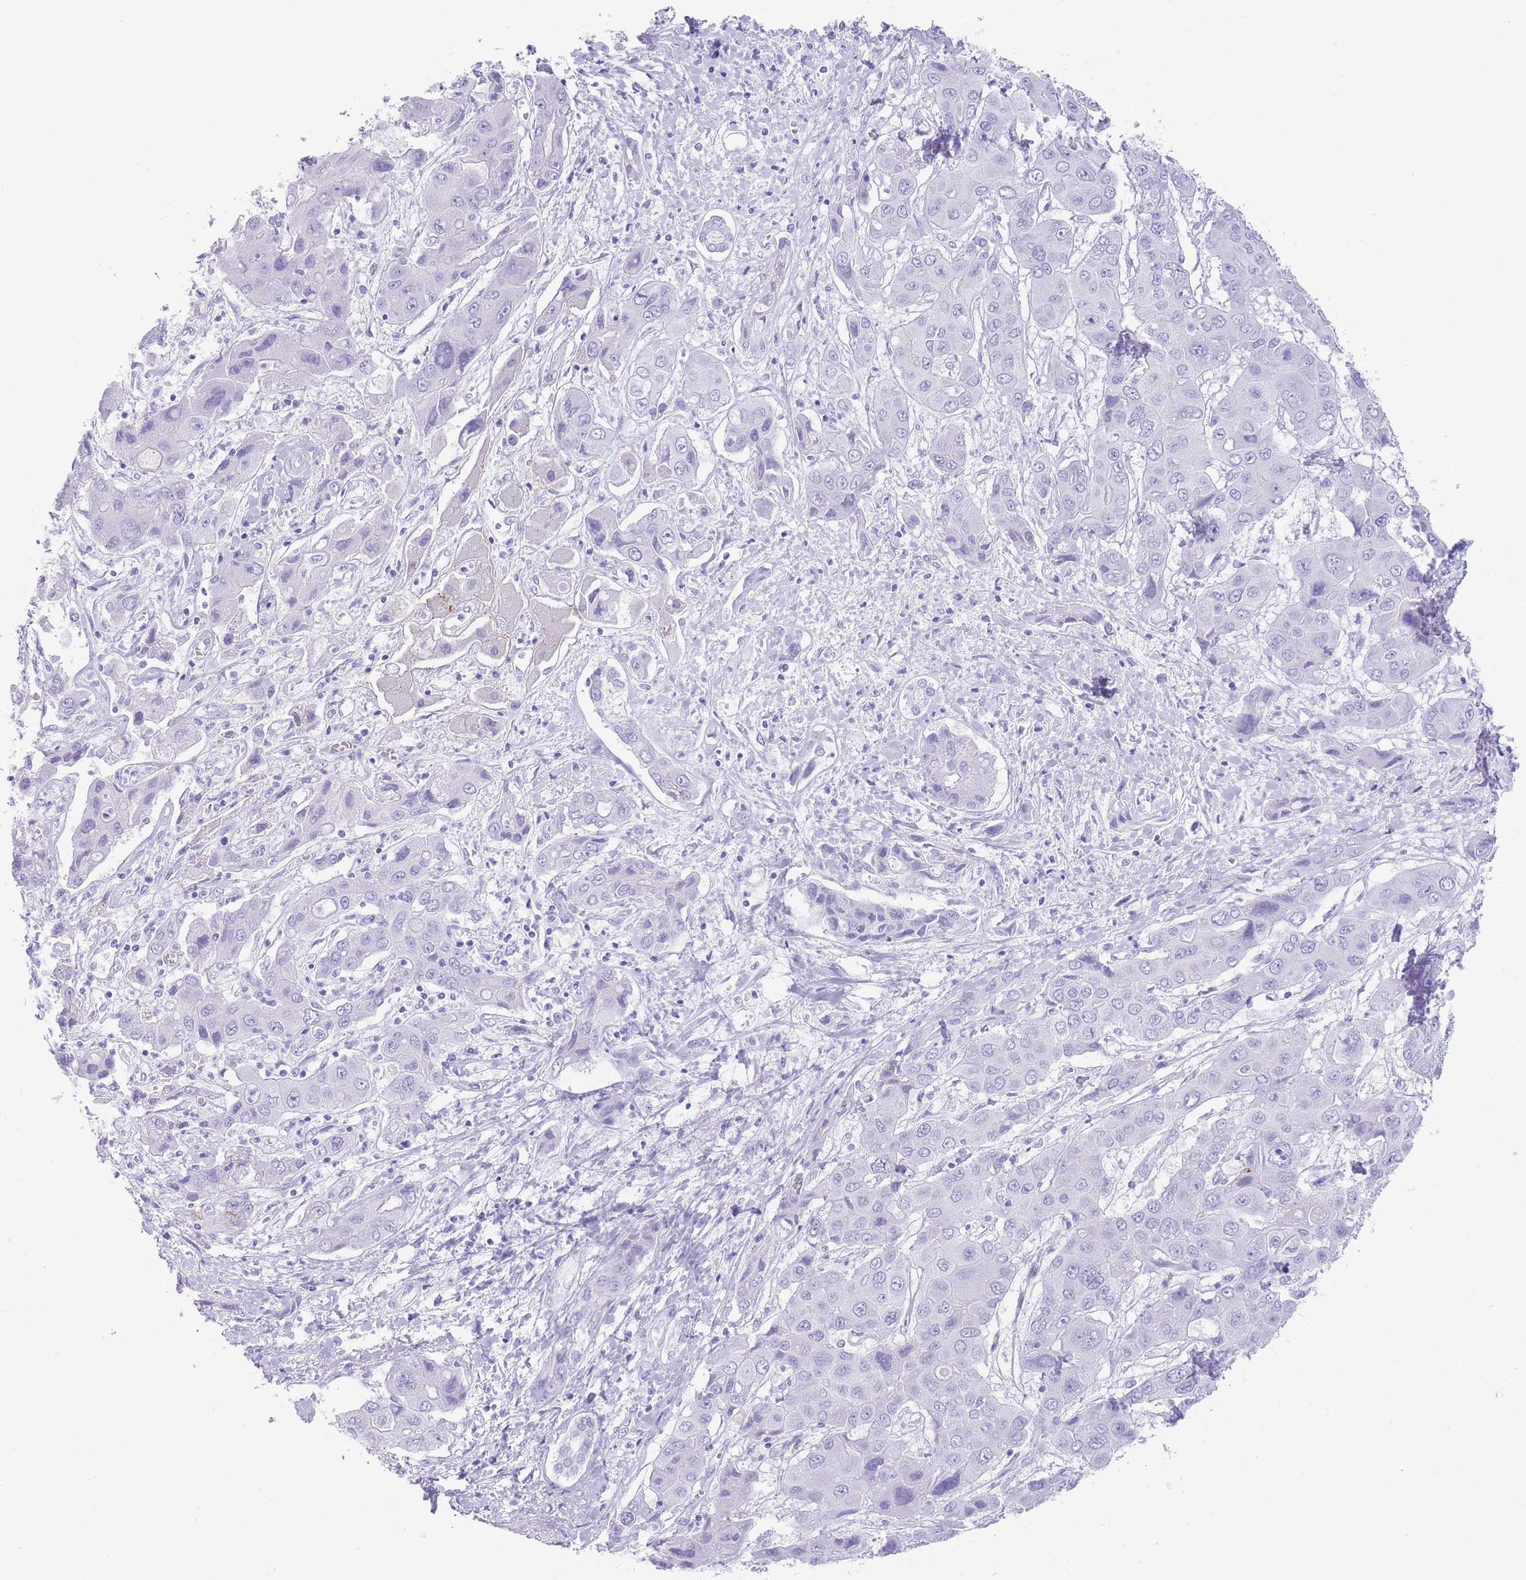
{"staining": {"intensity": "negative", "quantity": "none", "location": "none"}, "tissue": "liver cancer", "cell_type": "Tumor cells", "image_type": "cancer", "snomed": [{"axis": "morphology", "description": "Cholangiocarcinoma"}, {"axis": "topography", "description": "Liver"}], "caption": "Tumor cells show no significant staining in liver cancer (cholangiocarcinoma). (DAB immunohistochemistry (IHC) with hematoxylin counter stain).", "gene": "ELOA2", "patient": {"sex": "male", "age": 67}}